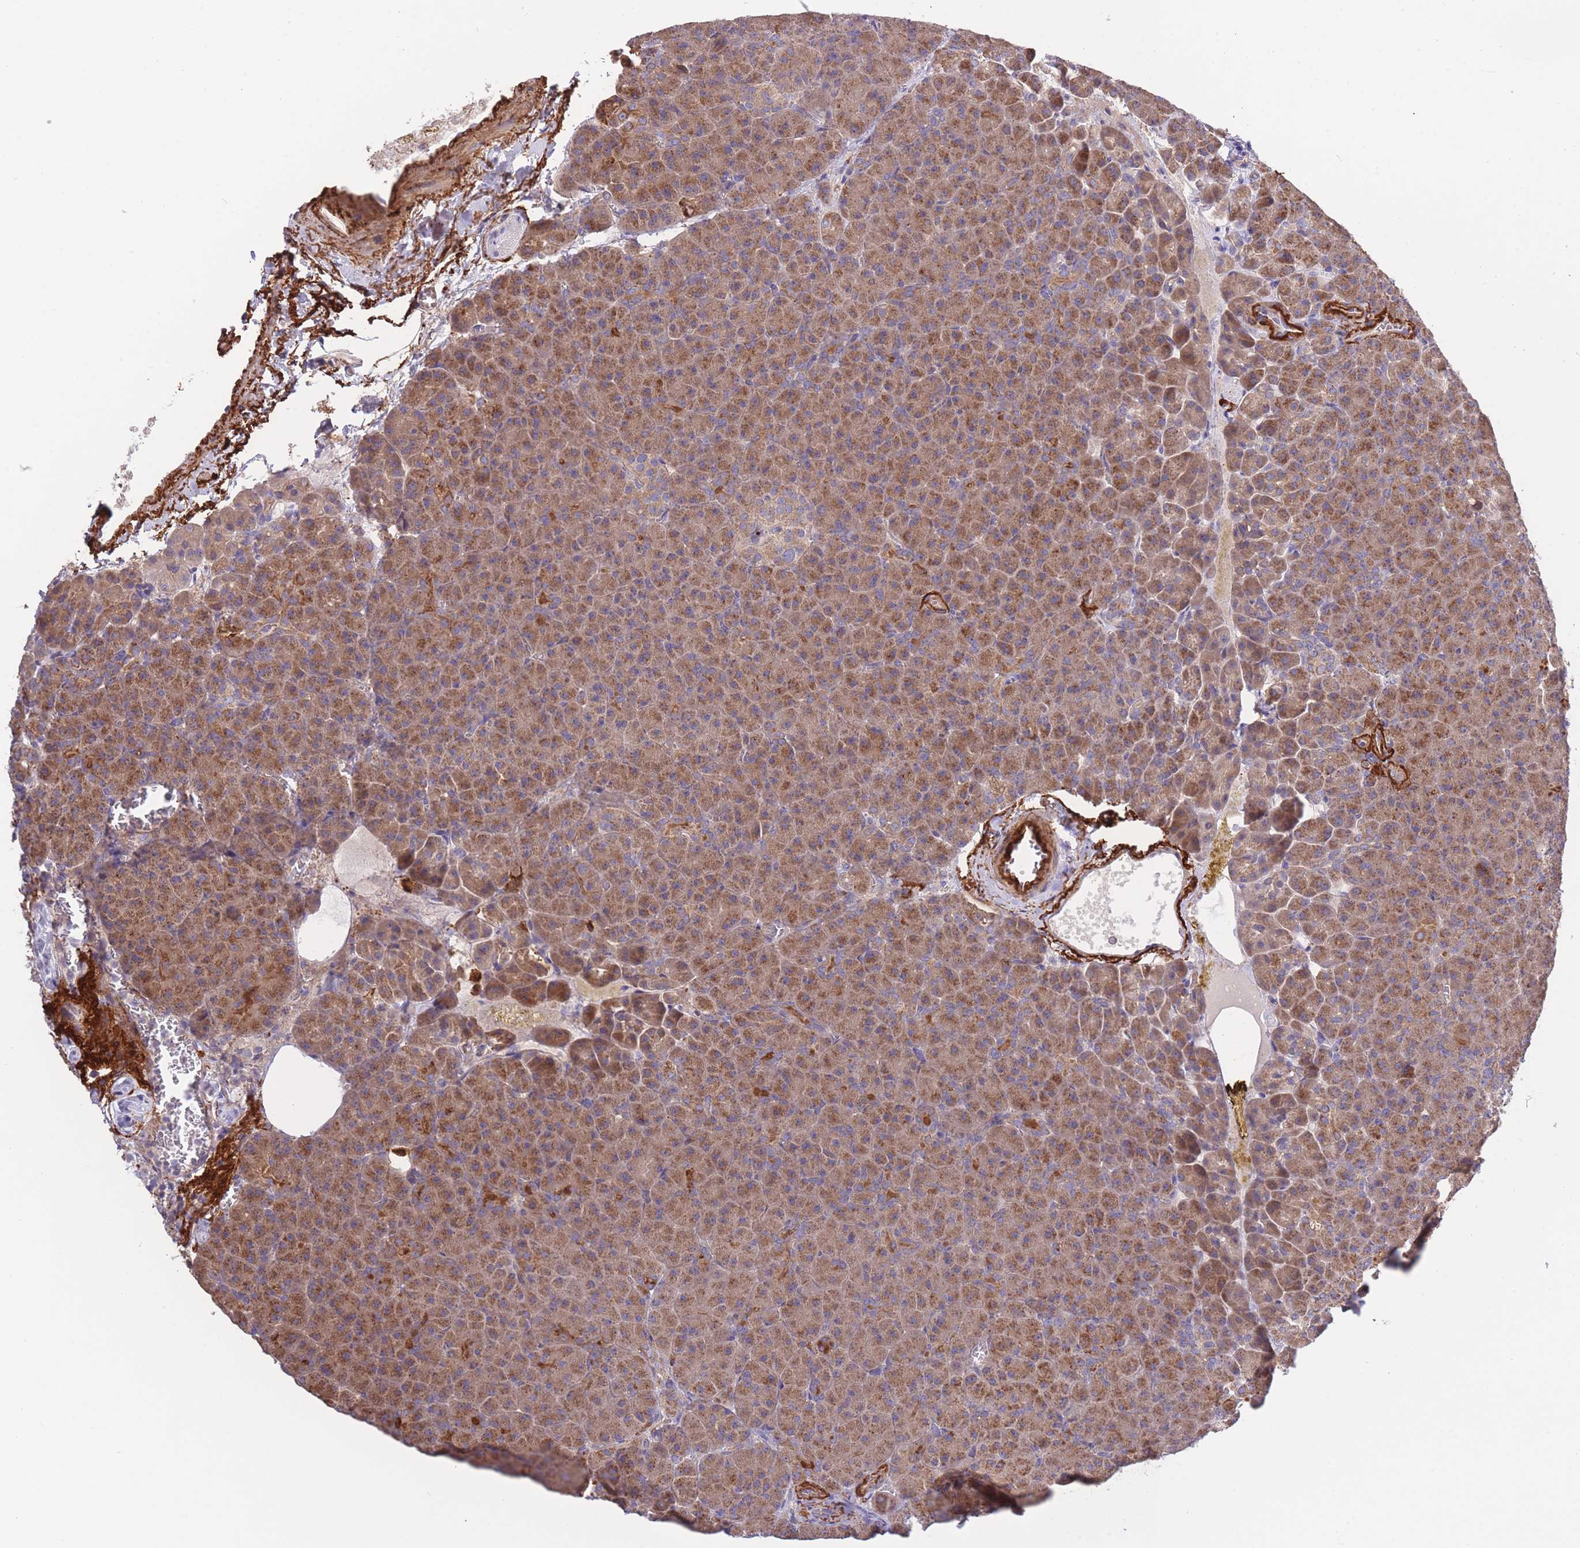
{"staining": {"intensity": "strong", "quantity": ">75%", "location": "cytoplasmic/membranous"}, "tissue": "pancreas", "cell_type": "Exocrine glandular cells", "image_type": "normal", "snomed": [{"axis": "morphology", "description": "Normal tissue, NOS"}, {"axis": "topography", "description": "Pancreas"}], "caption": "Immunohistochemistry (IHC) image of normal pancreas: pancreas stained using immunohistochemistry (IHC) shows high levels of strong protein expression localized specifically in the cytoplasmic/membranous of exocrine glandular cells, appearing as a cytoplasmic/membranous brown color.", "gene": "ATP13A2", "patient": {"sex": "female", "age": 74}}